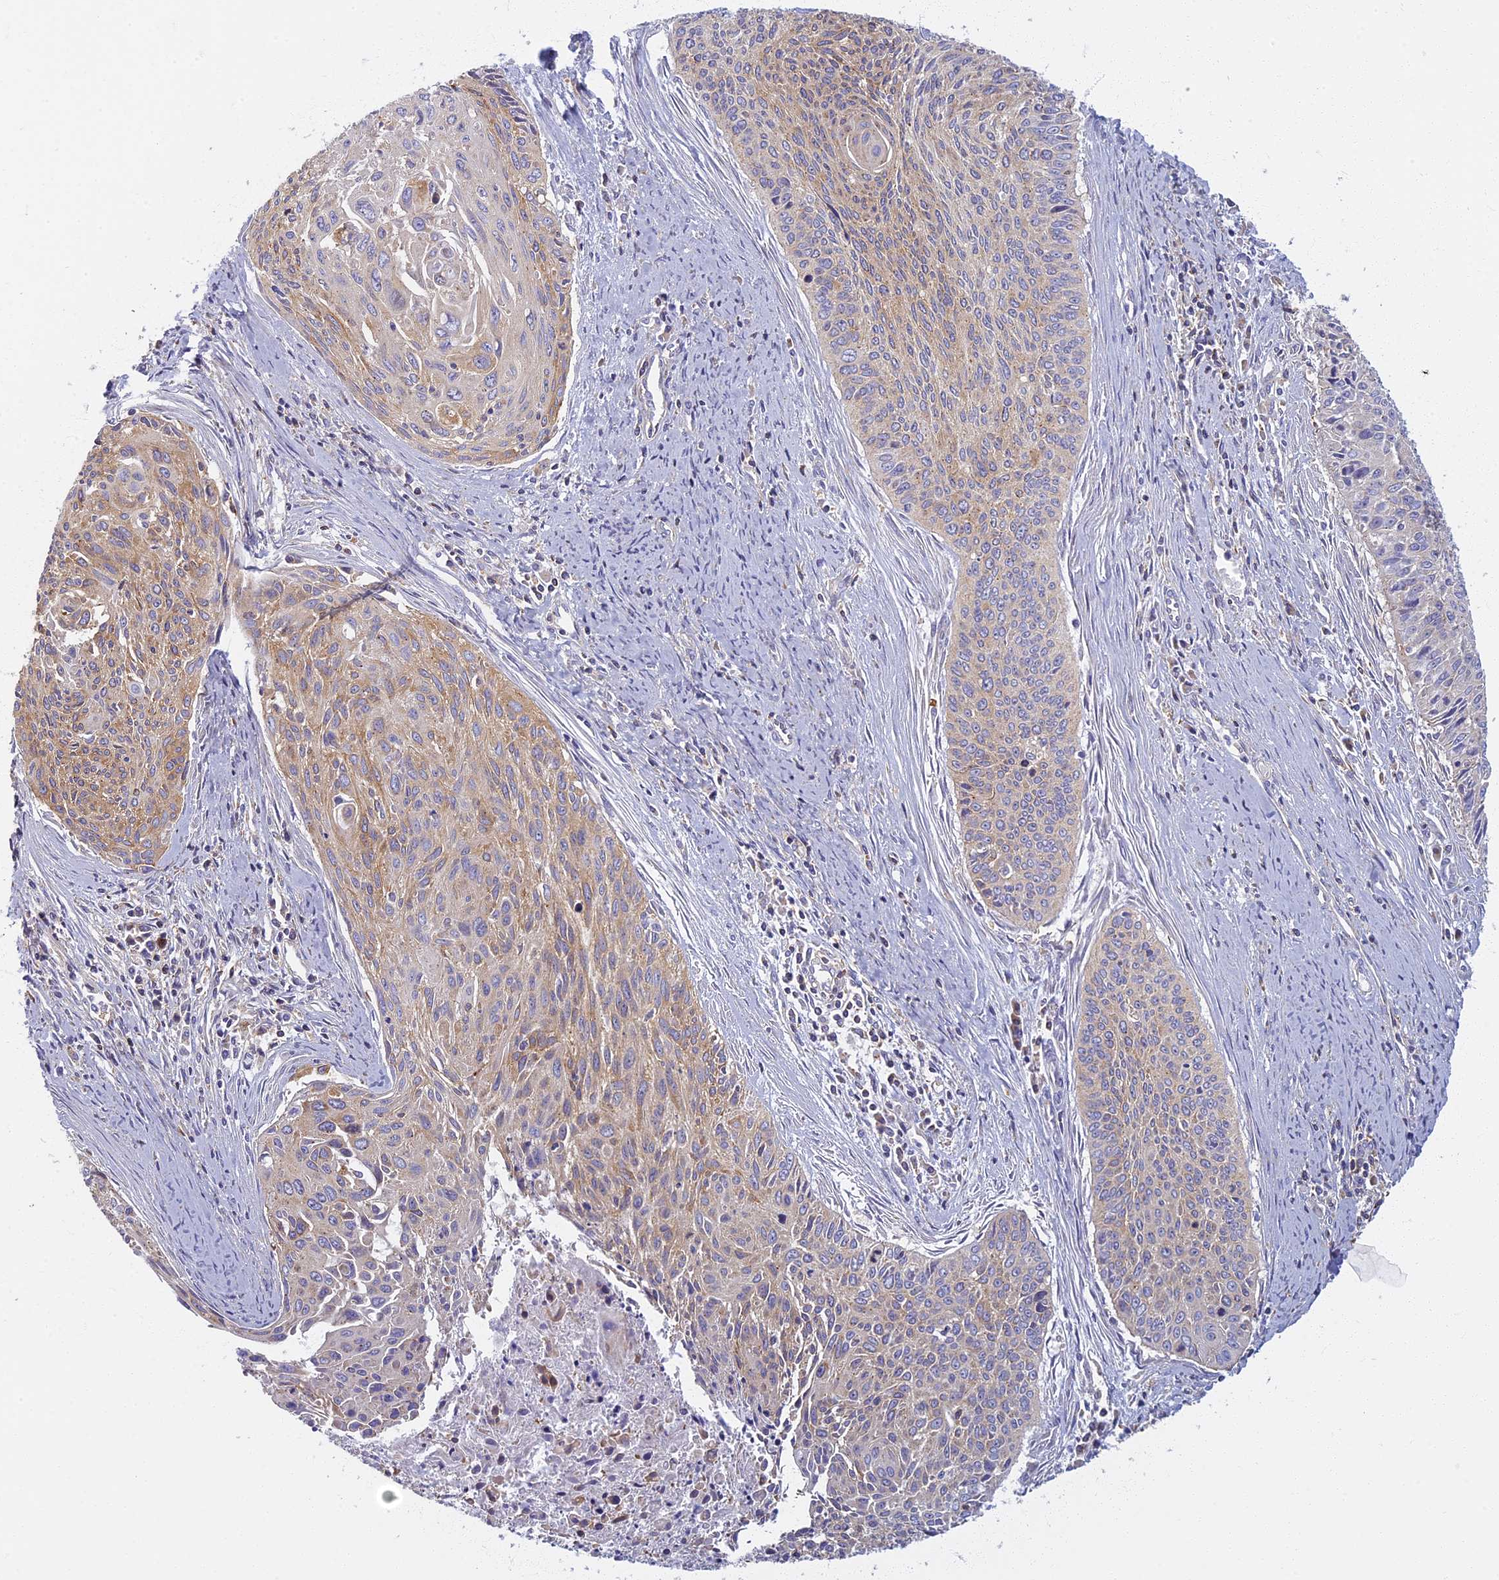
{"staining": {"intensity": "moderate", "quantity": "25%-75%", "location": "cytoplasmic/membranous"}, "tissue": "cervical cancer", "cell_type": "Tumor cells", "image_type": "cancer", "snomed": [{"axis": "morphology", "description": "Squamous cell carcinoma, NOS"}, {"axis": "topography", "description": "Cervix"}], "caption": "This image shows immunohistochemistry (IHC) staining of human squamous cell carcinoma (cervical), with medium moderate cytoplasmic/membranous expression in approximately 25%-75% of tumor cells.", "gene": "NOL10", "patient": {"sex": "female", "age": 55}}